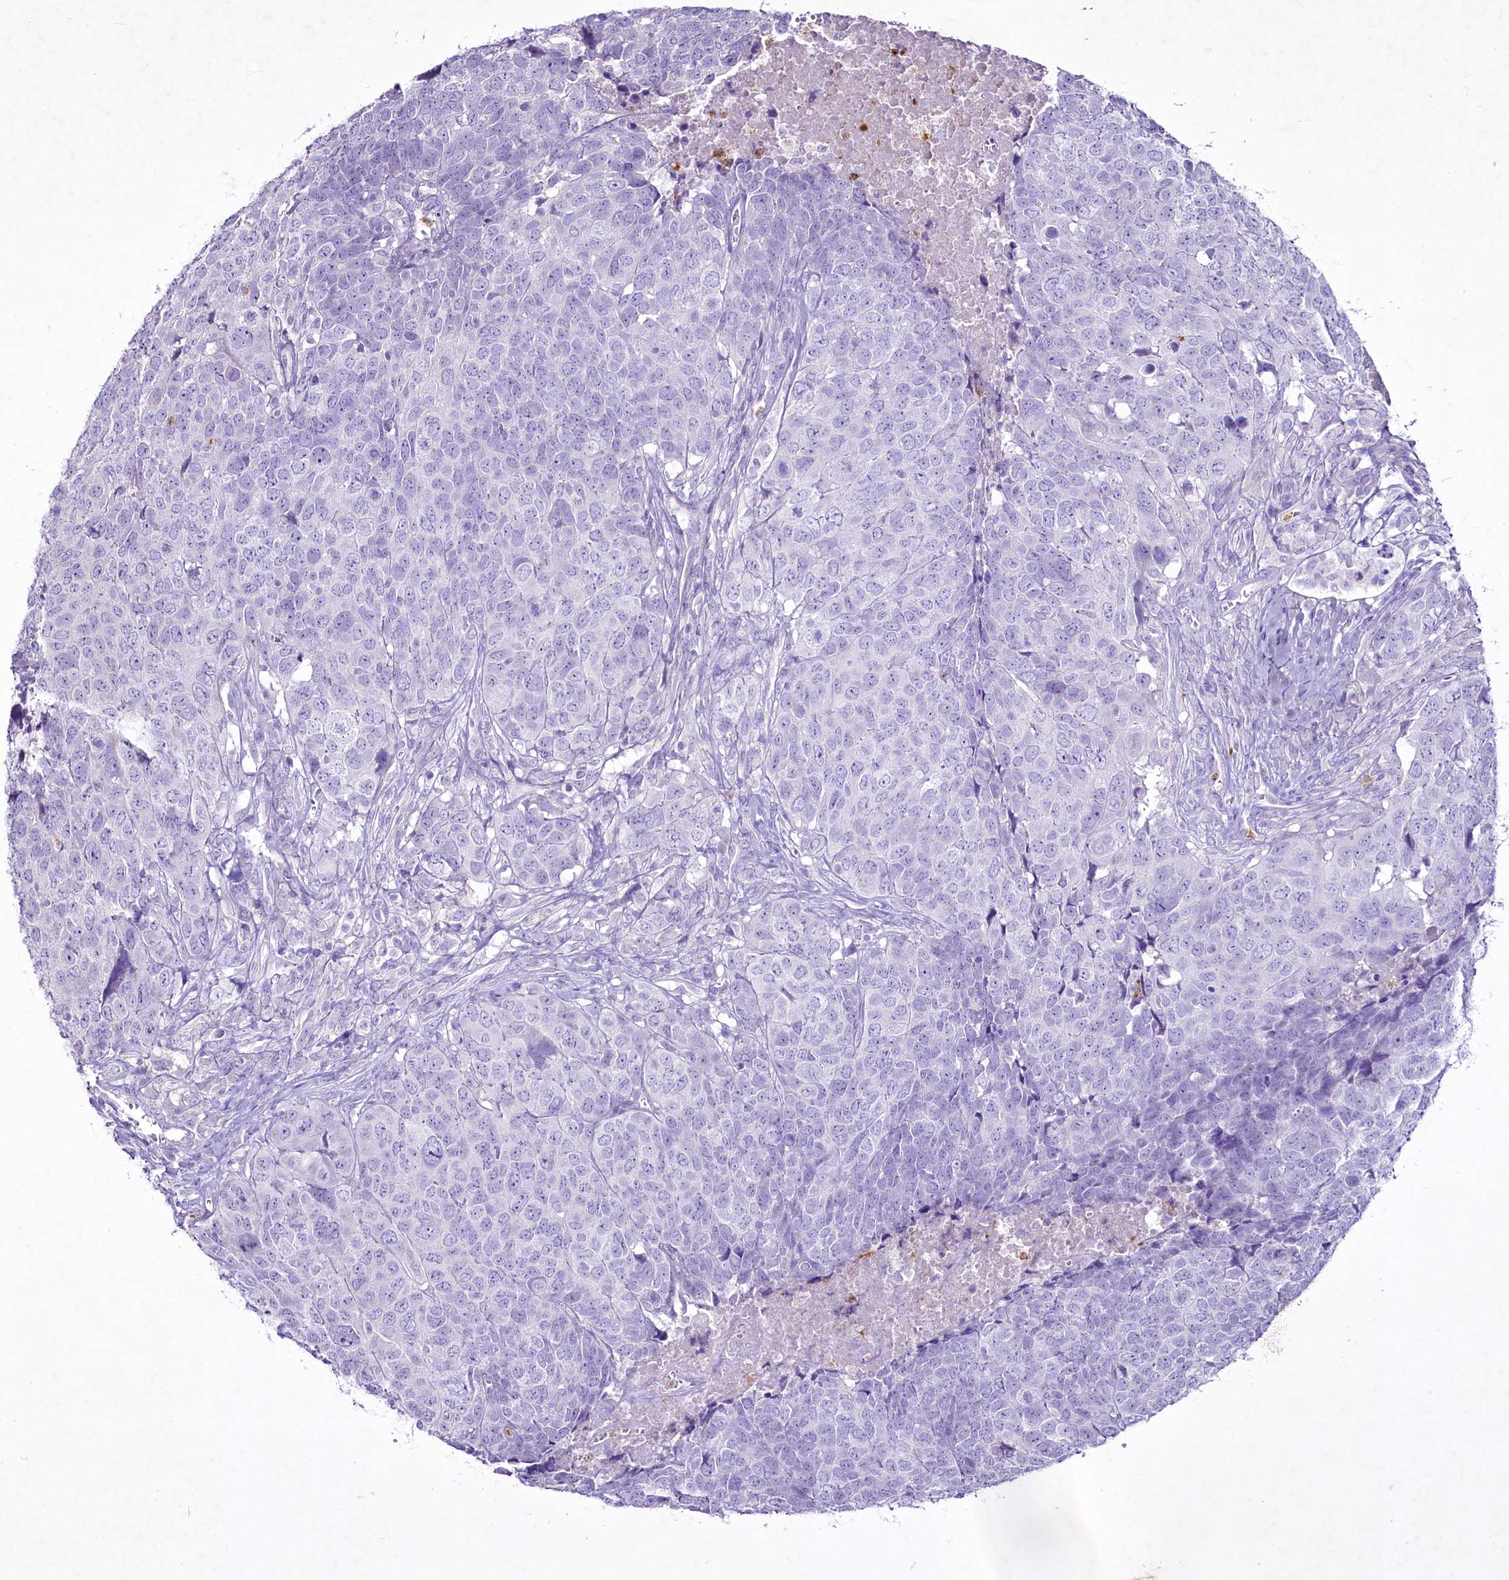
{"staining": {"intensity": "negative", "quantity": "none", "location": "none"}, "tissue": "head and neck cancer", "cell_type": "Tumor cells", "image_type": "cancer", "snomed": [{"axis": "morphology", "description": "Squamous cell carcinoma, NOS"}, {"axis": "topography", "description": "Head-Neck"}], "caption": "IHC of human head and neck cancer (squamous cell carcinoma) exhibits no expression in tumor cells. (Brightfield microscopy of DAB (3,3'-diaminobenzidine) immunohistochemistry (IHC) at high magnification).", "gene": "FAM209B", "patient": {"sex": "male", "age": 66}}